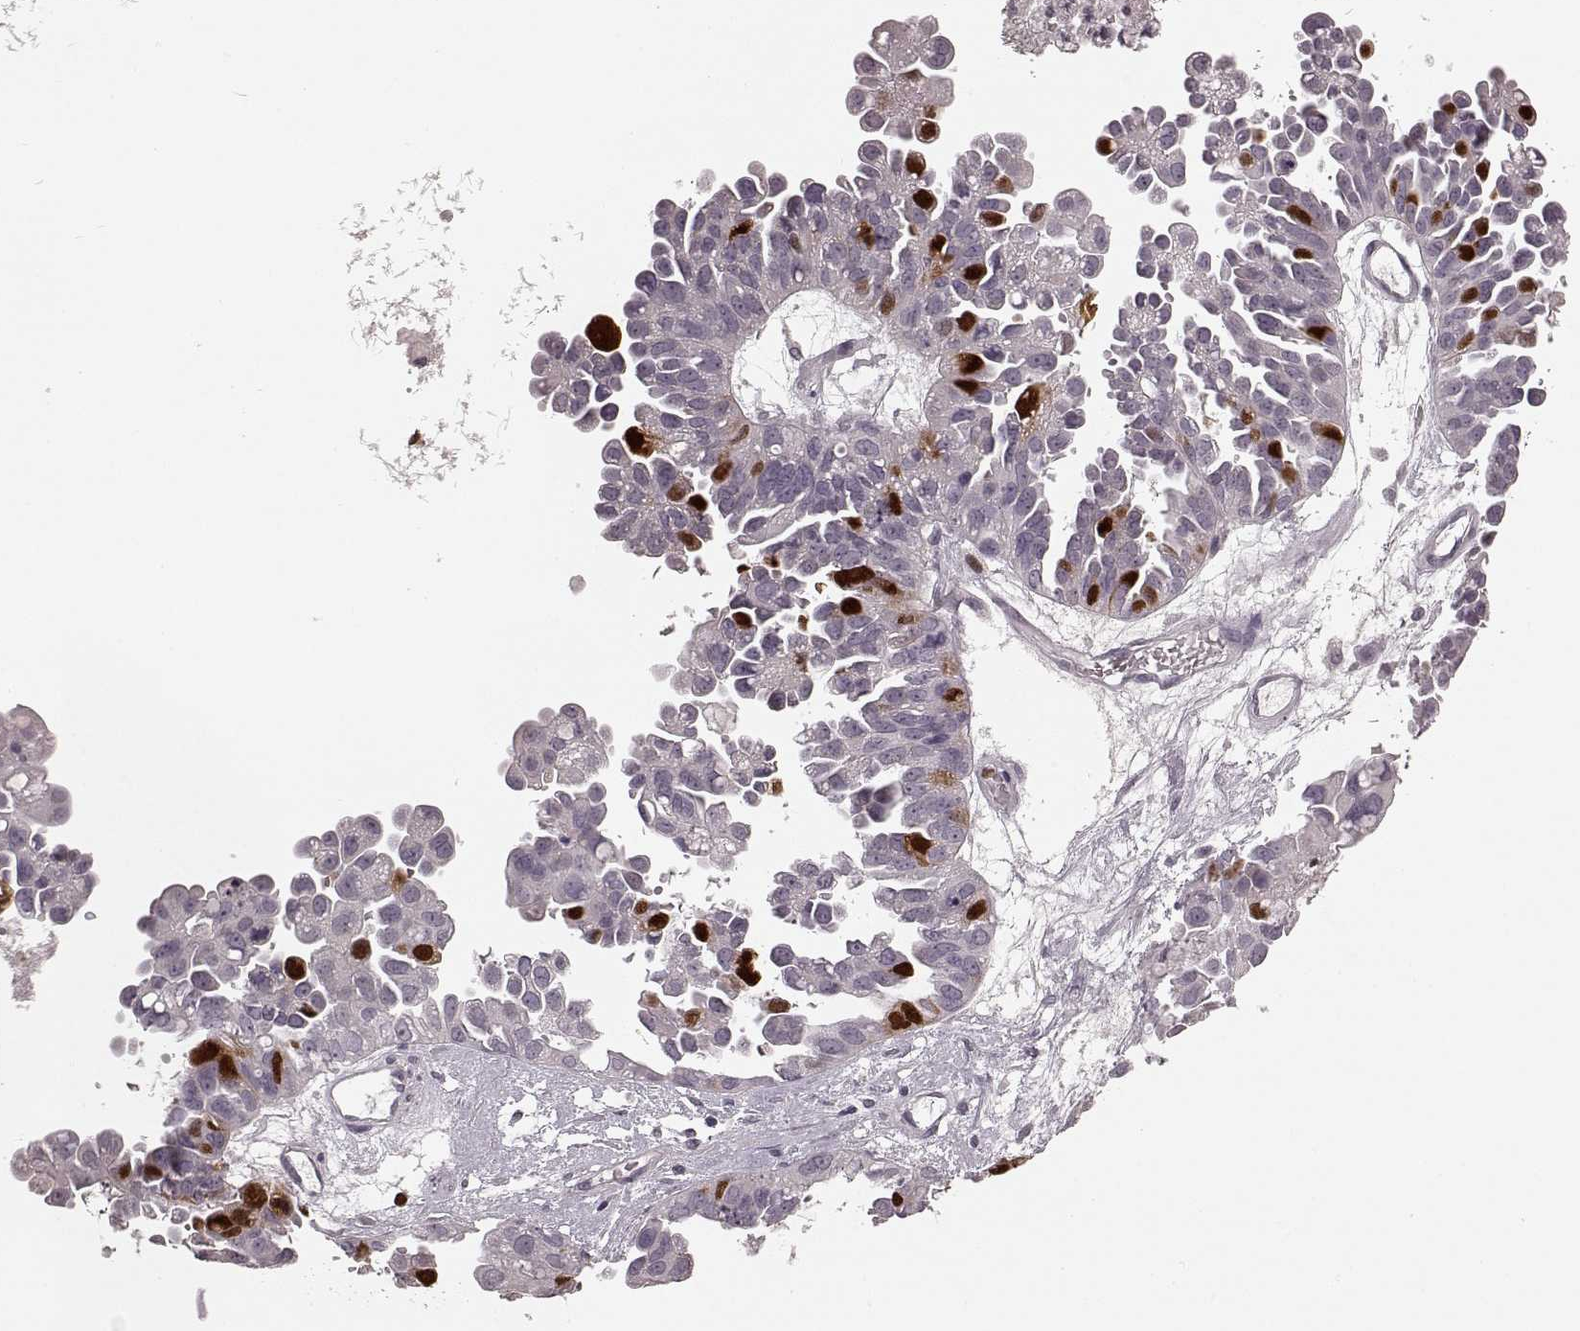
{"staining": {"intensity": "strong", "quantity": "<25%", "location": "nuclear"}, "tissue": "ovarian cancer", "cell_type": "Tumor cells", "image_type": "cancer", "snomed": [{"axis": "morphology", "description": "Cystadenocarcinoma, serous, NOS"}, {"axis": "topography", "description": "Ovary"}], "caption": "This is an image of immunohistochemistry staining of ovarian cancer, which shows strong positivity in the nuclear of tumor cells.", "gene": "CCNA2", "patient": {"sex": "female", "age": 53}}